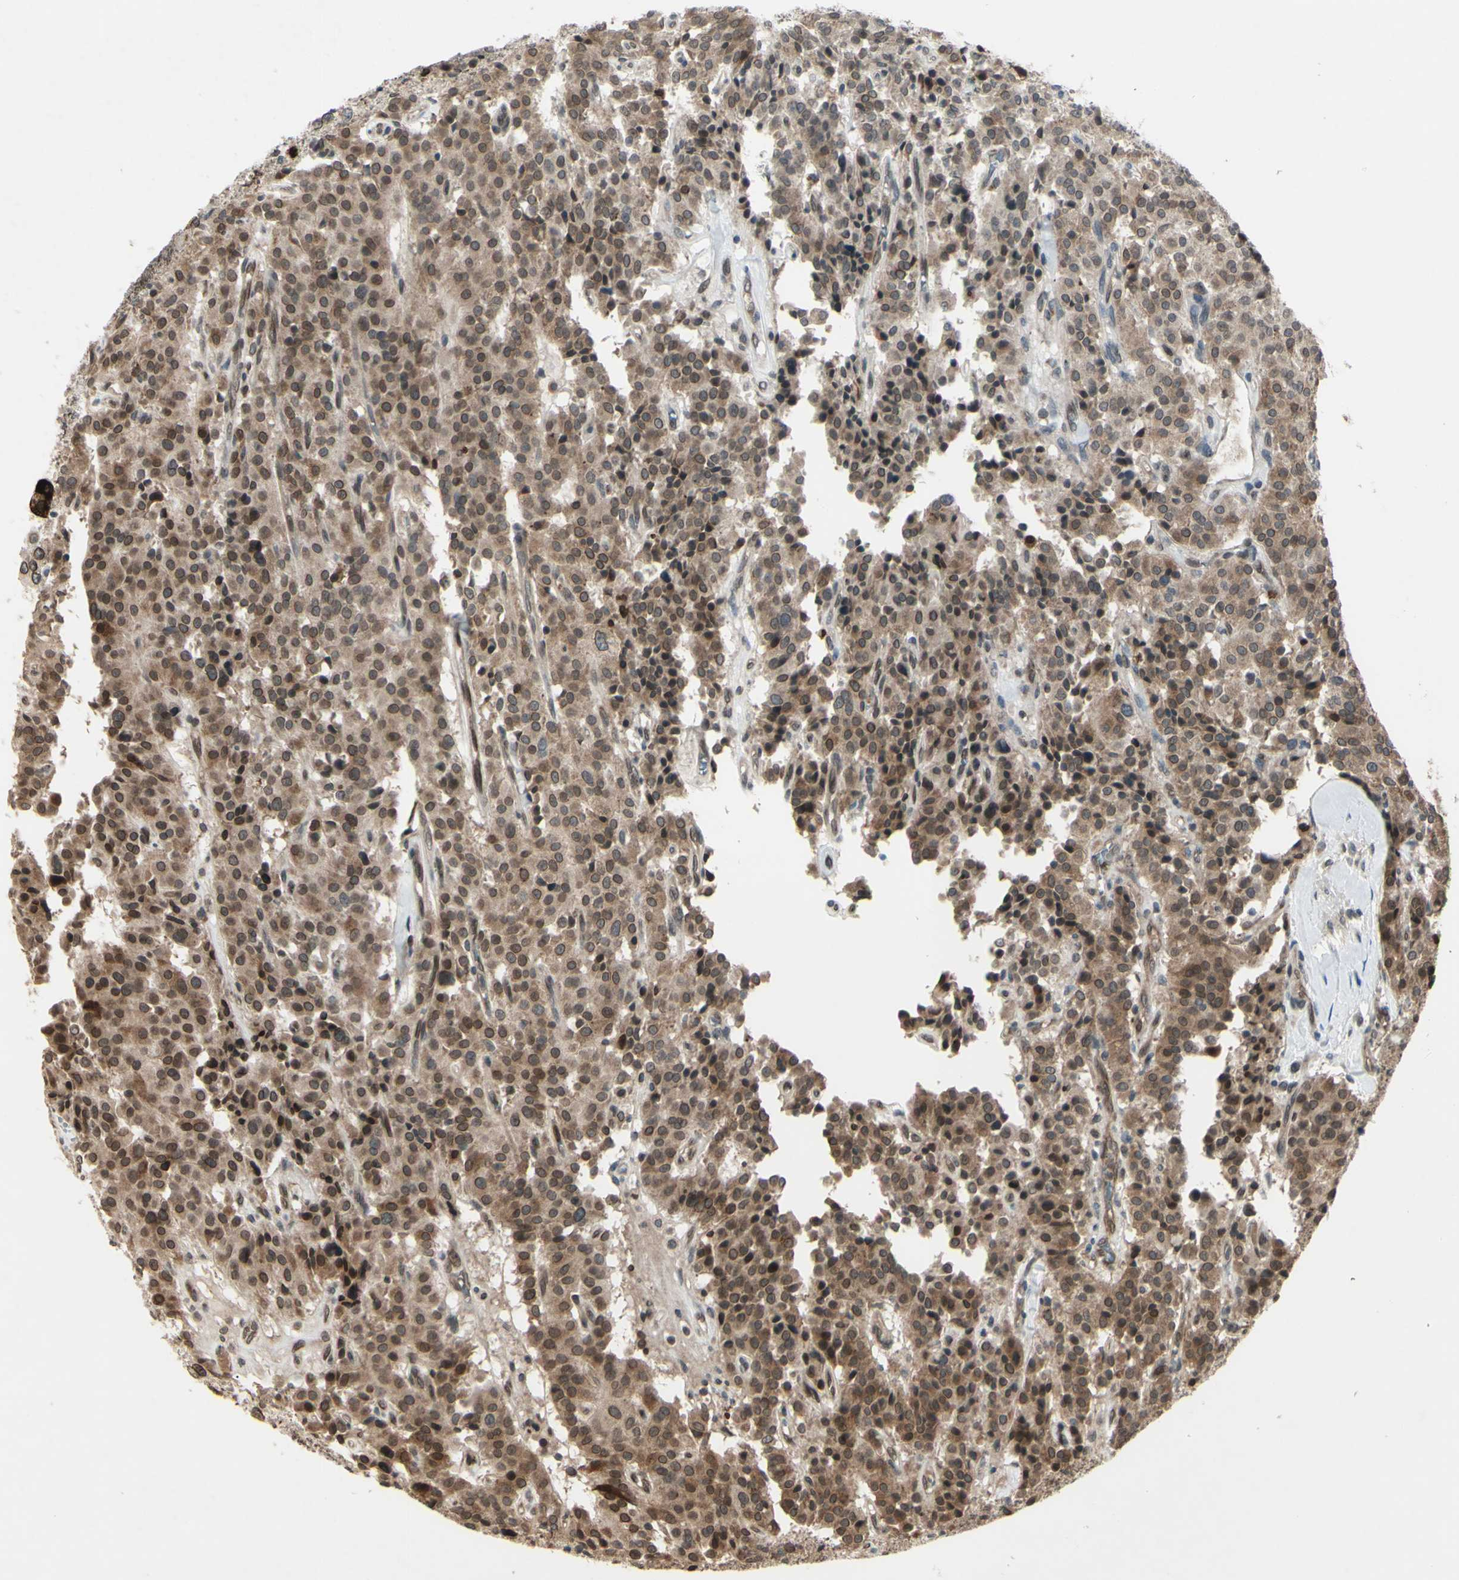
{"staining": {"intensity": "moderate", "quantity": ">75%", "location": "cytoplasmic/membranous,nuclear"}, "tissue": "carcinoid", "cell_type": "Tumor cells", "image_type": "cancer", "snomed": [{"axis": "morphology", "description": "Carcinoid, malignant, NOS"}, {"axis": "topography", "description": "Lung"}], "caption": "This is an image of immunohistochemistry (IHC) staining of carcinoid, which shows moderate staining in the cytoplasmic/membranous and nuclear of tumor cells.", "gene": "MLF2", "patient": {"sex": "male", "age": 30}}